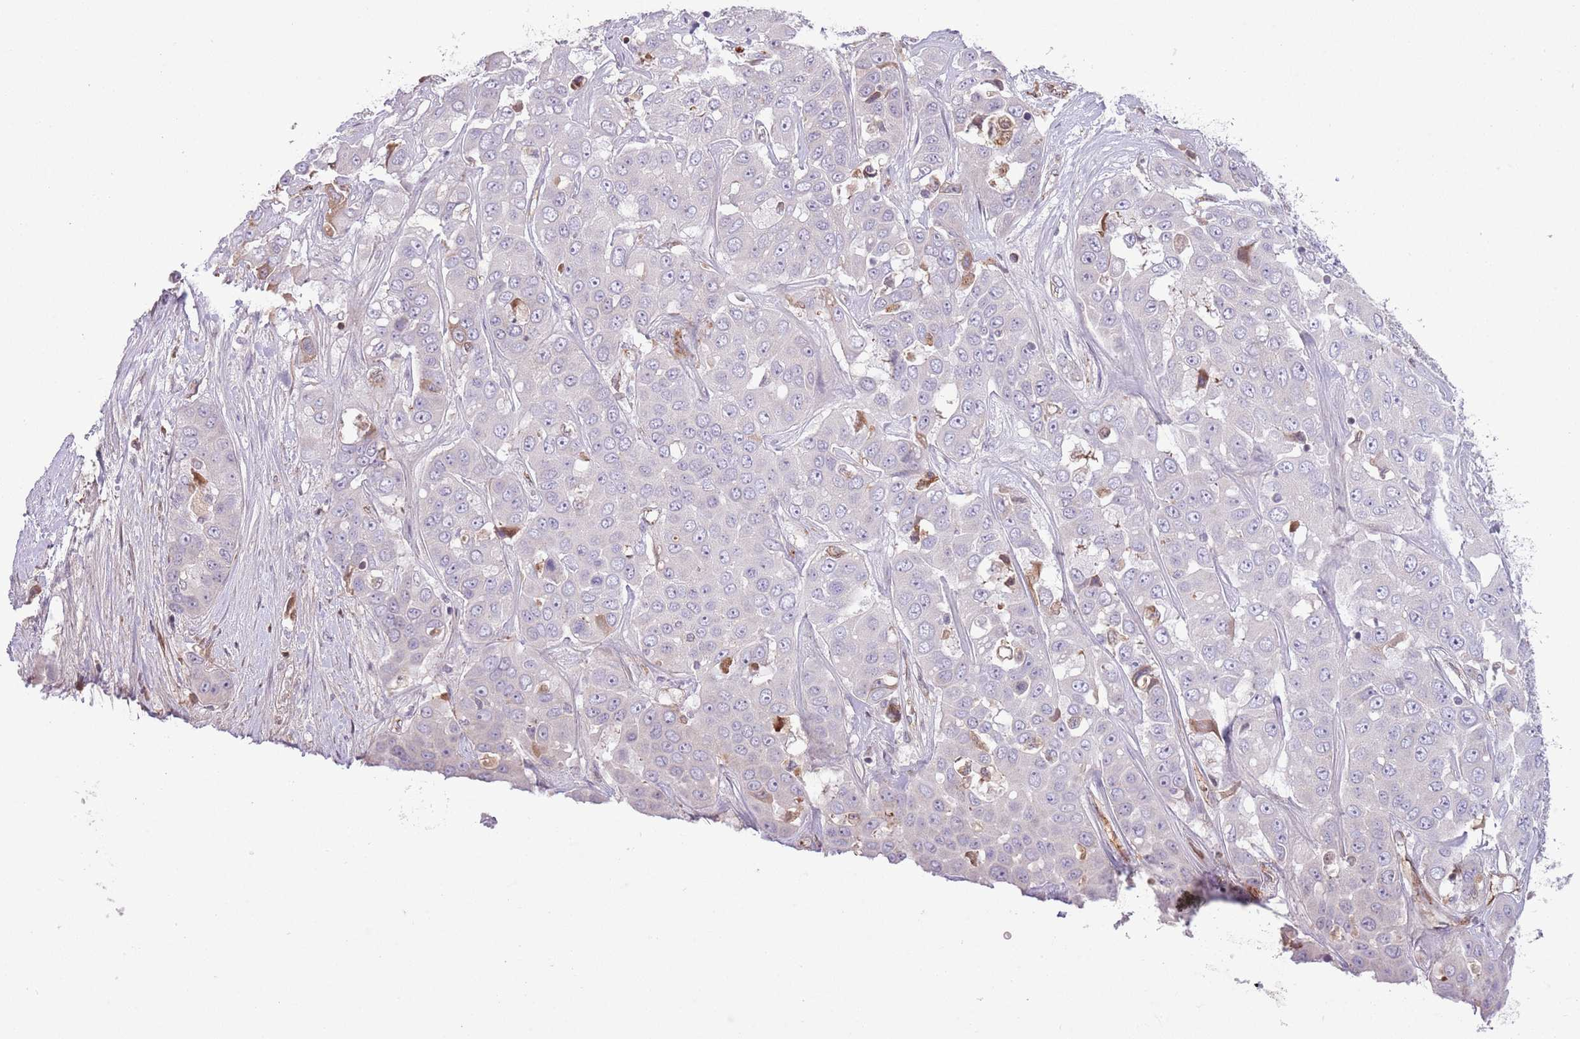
{"staining": {"intensity": "negative", "quantity": "none", "location": "none"}, "tissue": "liver cancer", "cell_type": "Tumor cells", "image_type": "cancer", "snomed": [{"axis": "morphology", "description": "Cholangiocarcinoma"}, {"axis": "topography", "description": "Liver"}], "caption": "Human cholangiocarcinoma (liver) stained for a protein using immunohistochemistry (IHC) demonstrates no staining in tumor cells.", "gene": "DPP10", "patient": {"sex": "female", "age": 52}}